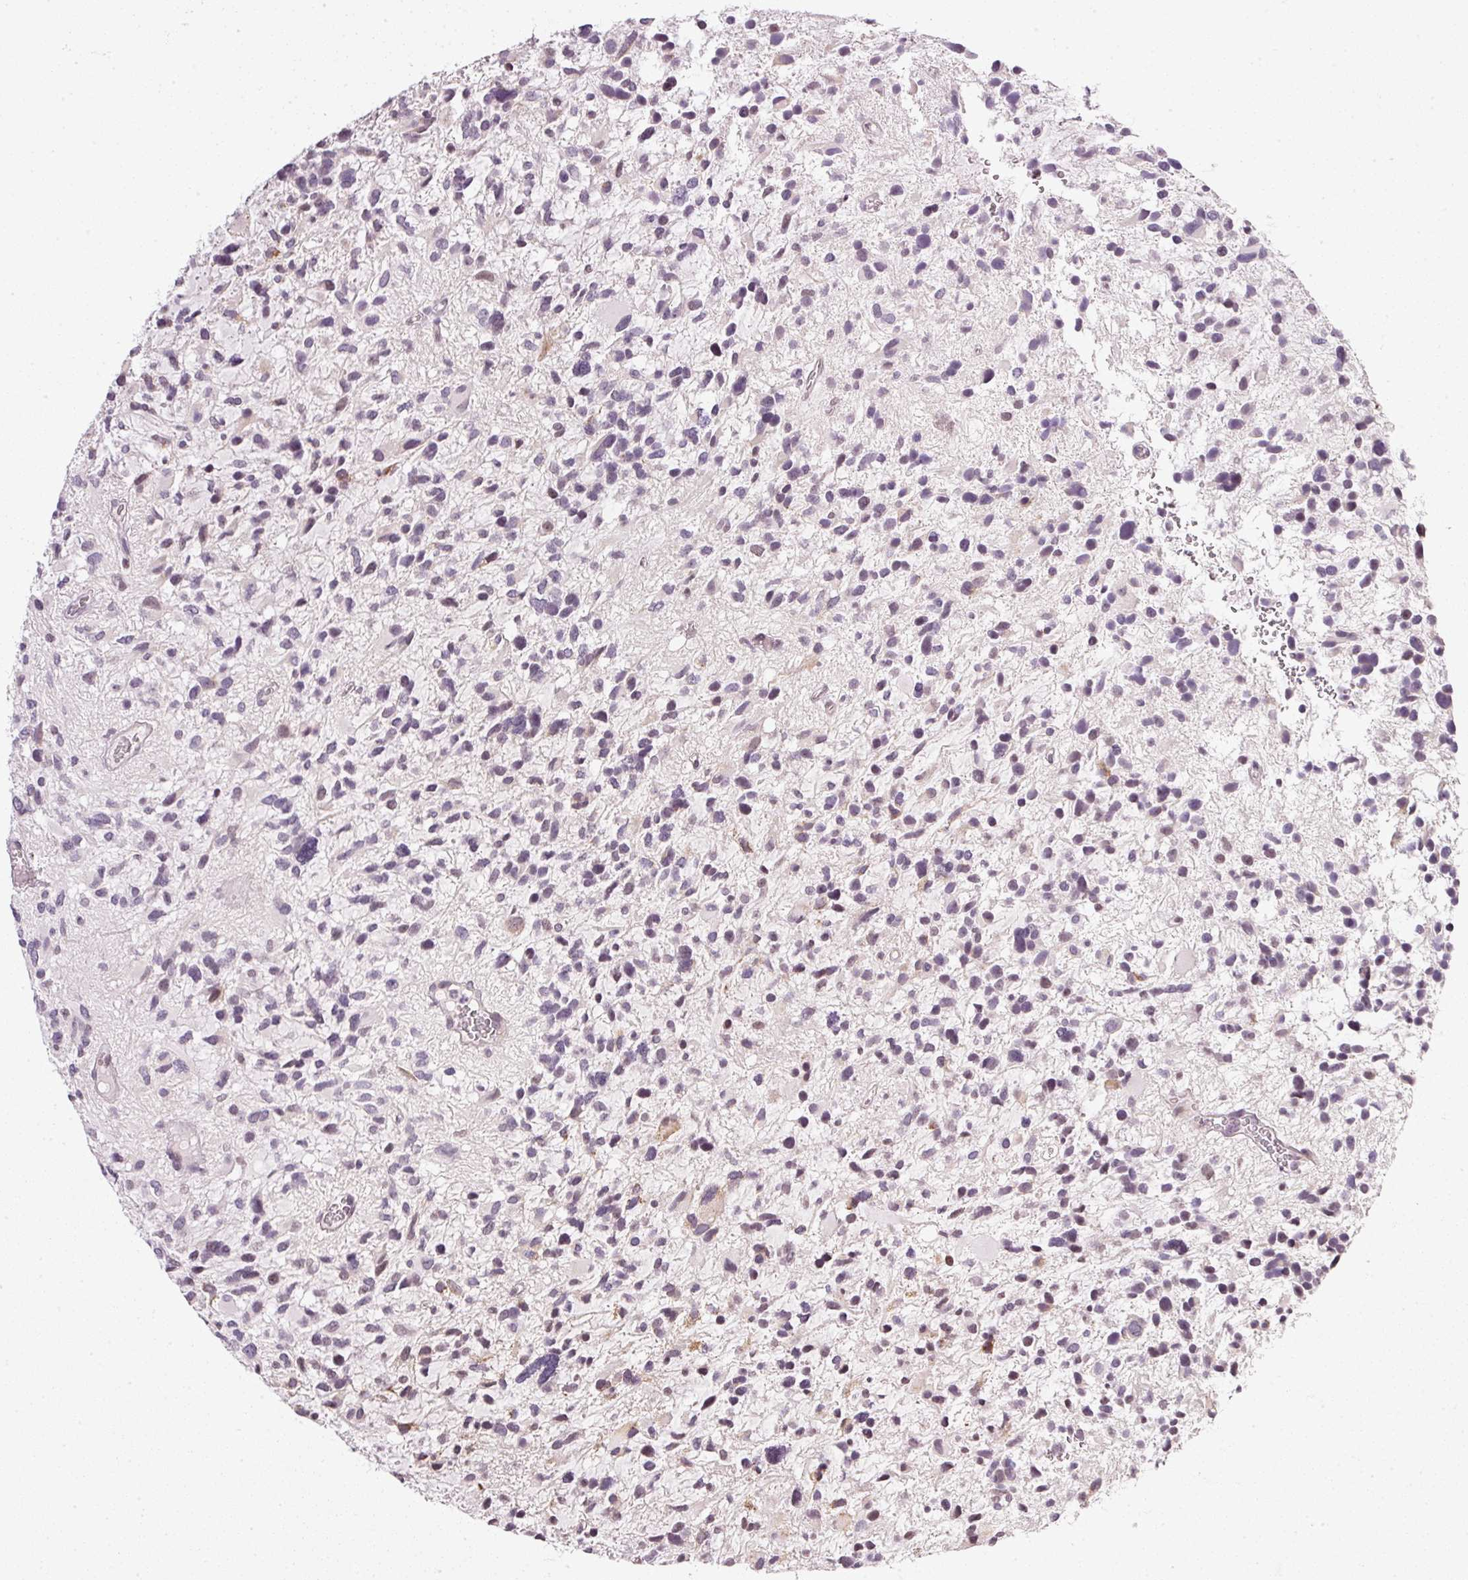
{"staining": {"intensity": "weak", "quantity": "<25%", "location": "nuclear"}, "tissue": "glioma", "cell_type": "Tumor cells", "image_type": "cancer", "snomed": [{"axis": "morphology", "description": "Glioma, malignant, High grade"}, {"axis": "topography", "description": "Brain"}], "caption": "High magnification brightfield microscopy of malignant high-grade glioma stained with DAB (brown) and counterstained with hematoxylin (blue): tumor cells show no significant expression.", "gene": "NRDE2", "patient": {"sex": "female", "age": 11}}